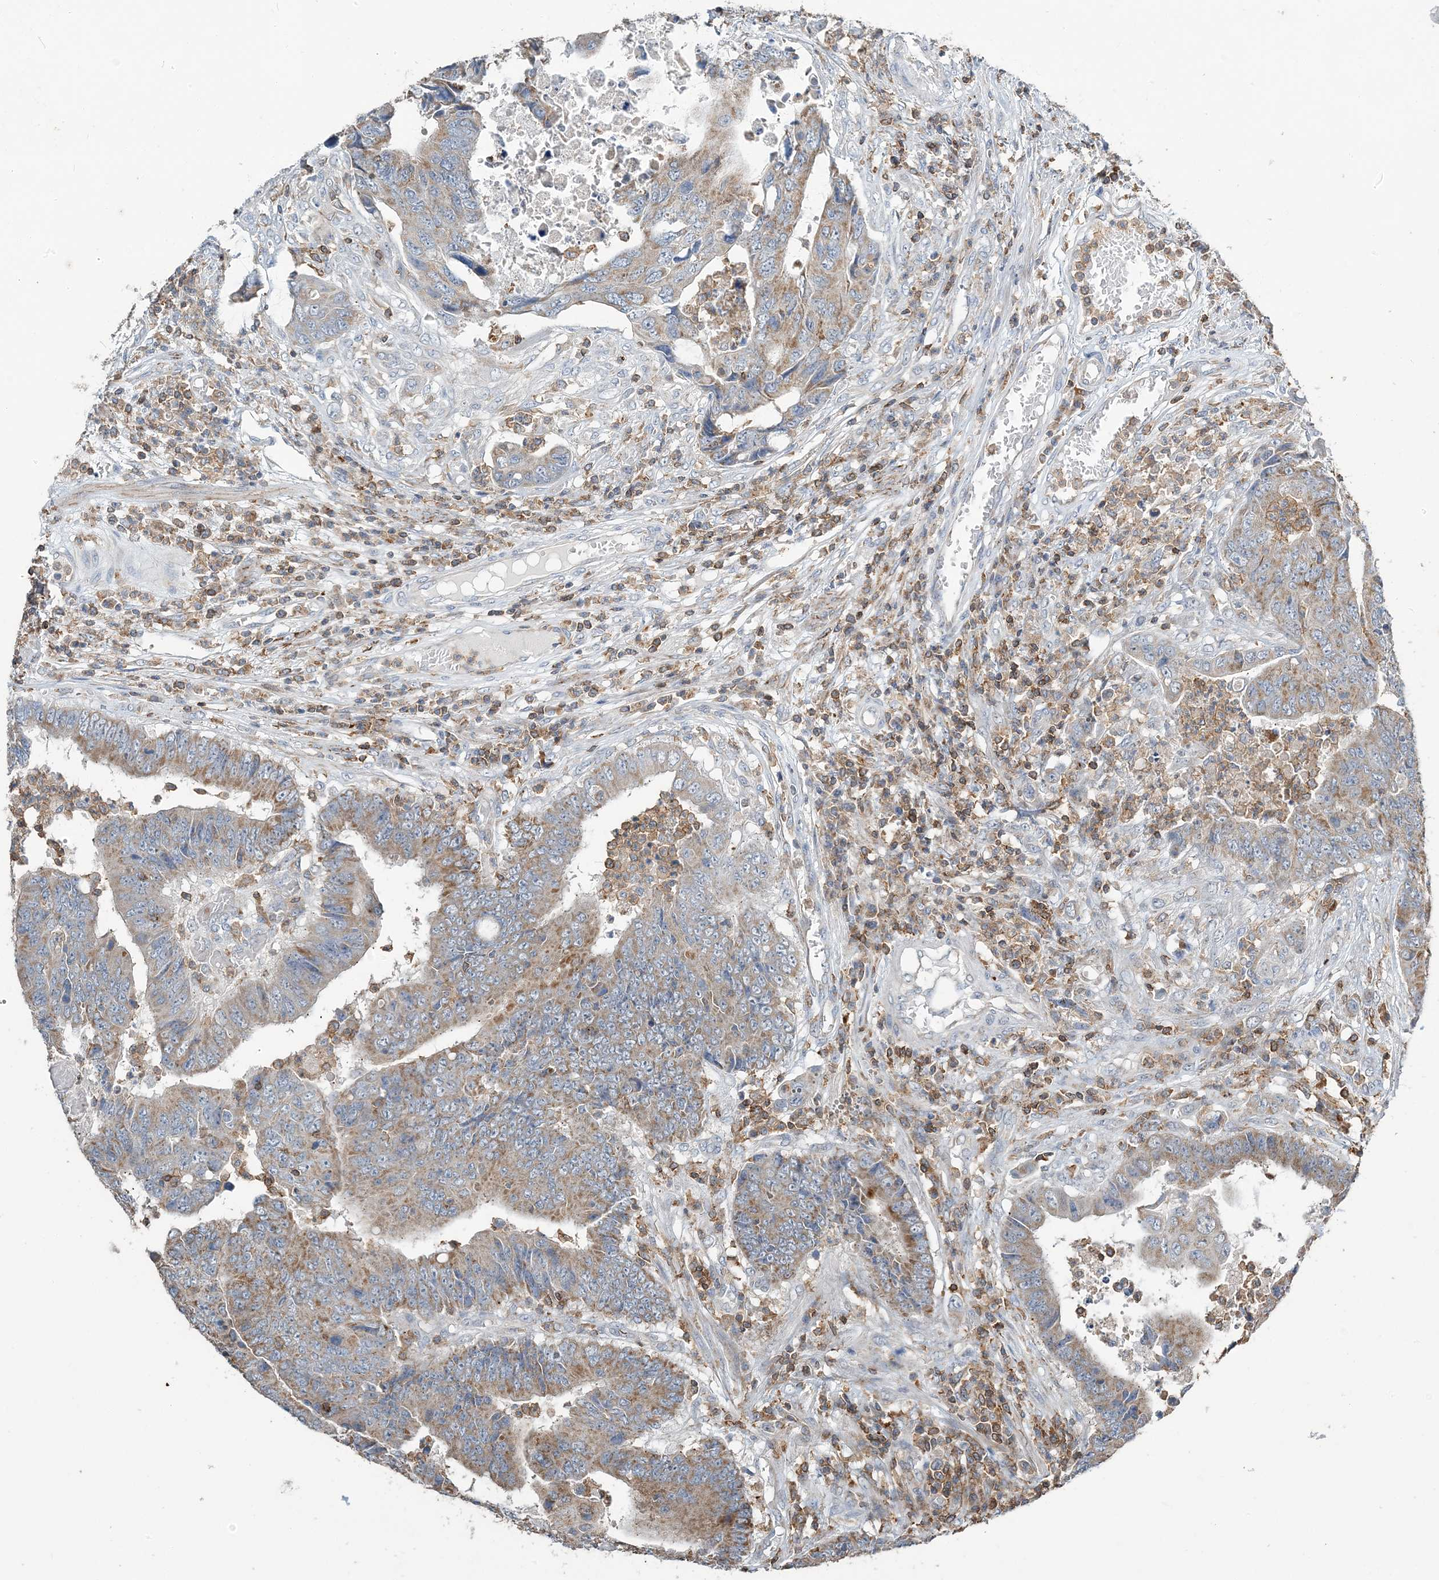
{"staining": {"intensity": "moderate", "quantity": ">75%", "location": "cytoplasmic/membranous"}, "tissue": "colorectal cancer", "cell_type": "Tumor cells", "image_type": "cancer", "snomed": [{"axis": "morphology", "description": "Adenocarcinoma, NOS"}, {"axis": "topography", "description": "Rectum"}], "caption": "Brown immunohistochemical staining in colorectal adenocarcinoma shows moderate cytoplasmic/membranous expression in about >75% of tumor cells. (brown staining indicates protein expression, while blue staining denotes nuclei).", "gene": "TMLHE", "patient": {"sex": "male", "age": 84}}